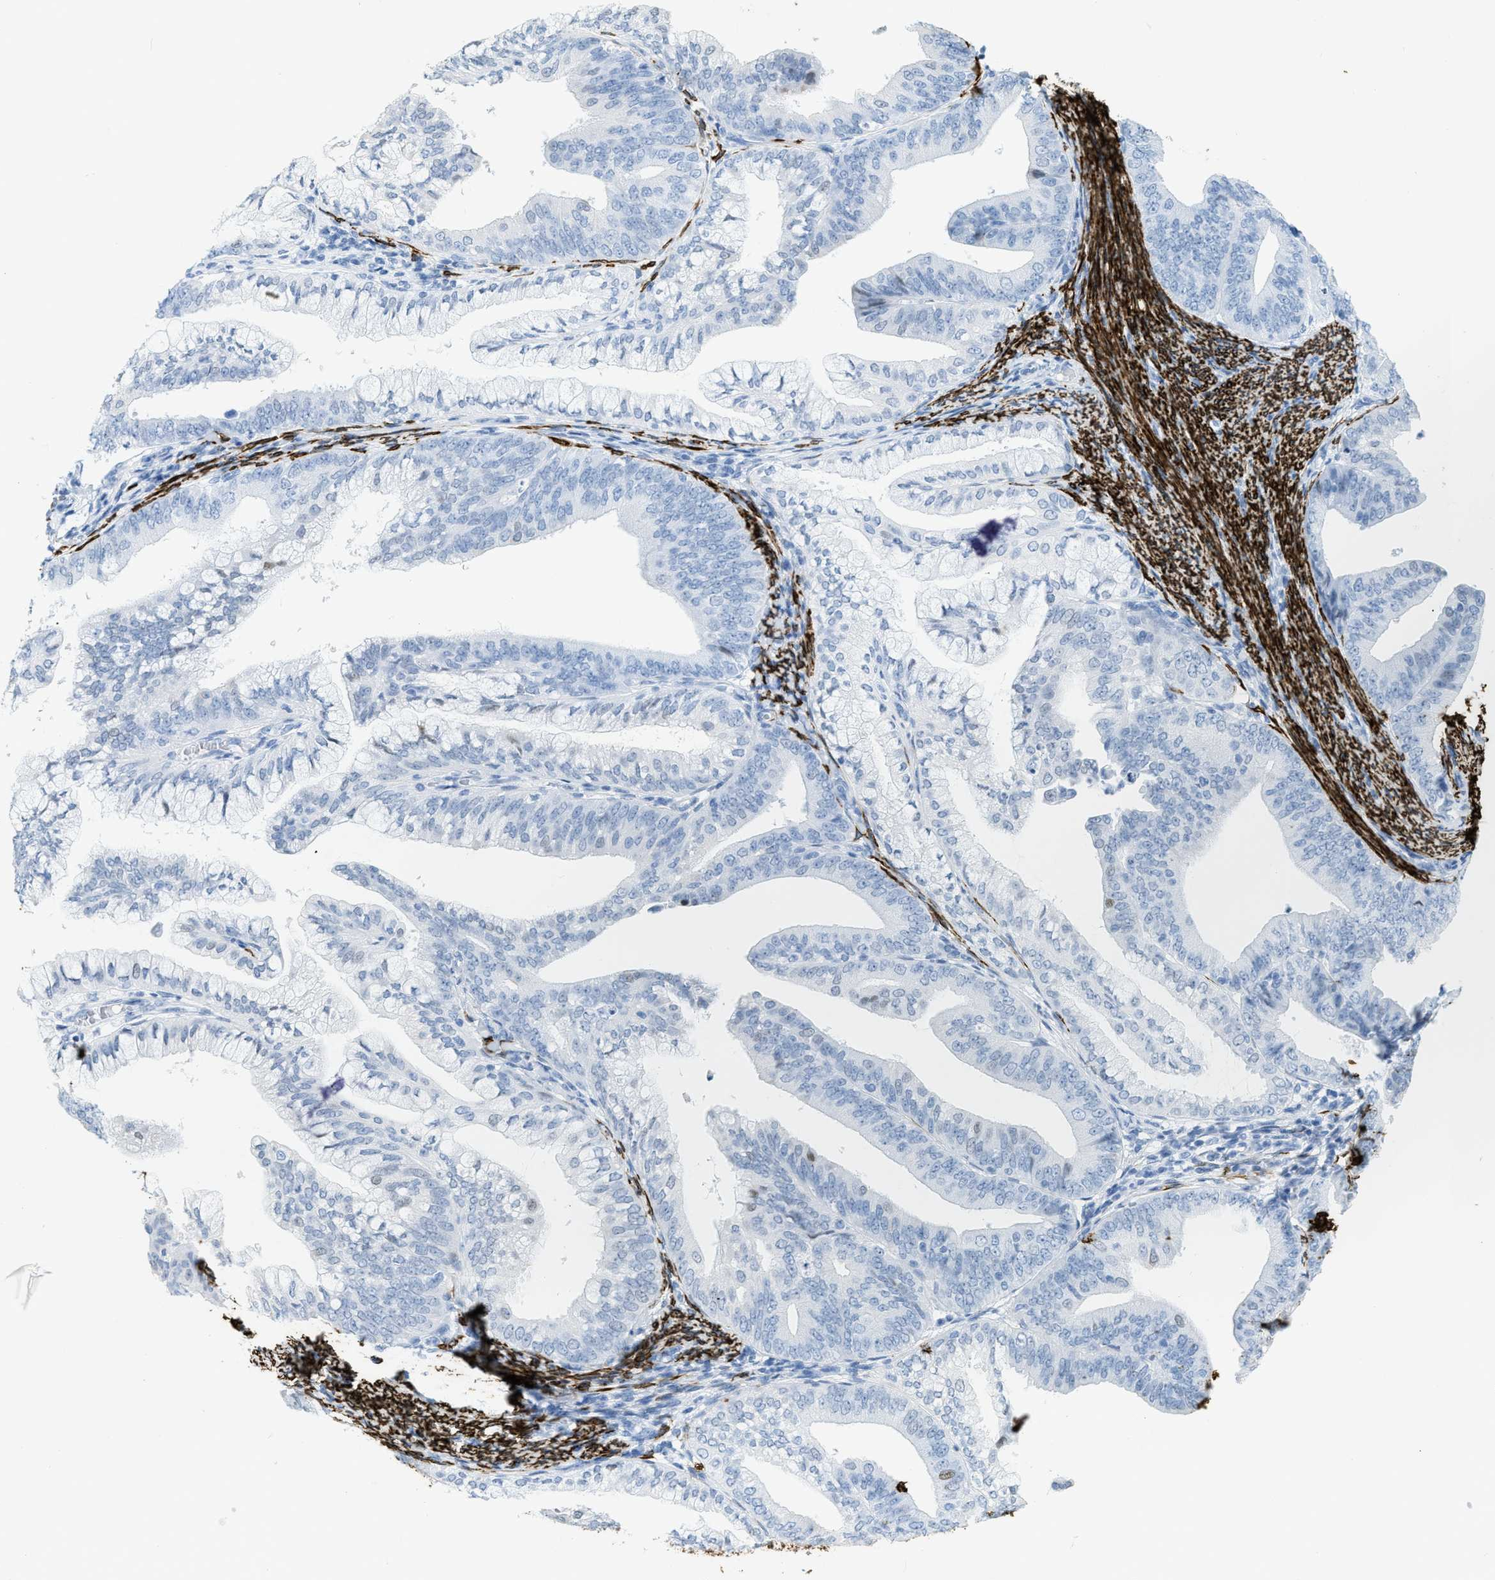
{"staining": {"intensity": "negative", "quantity": "none", "location": "none"}, "tissue": "endometrial cancer", "cell_type": "Tumor cells", "image_type": "cancer", "snomed": [{"axis": "morphology", "description": "Adenocarcinoma, NOS"}, {"axis": "topography", "description": "Endometrium"}], "caption": "This photomicrograph is of endometrial adenocarcinoma stained with IHC to label a protein in brown with the nuclei are counter-stained blue. There is no staining in tumor cells.", "gene": "DES", "patient": {"sex": "female", "age": 63}}